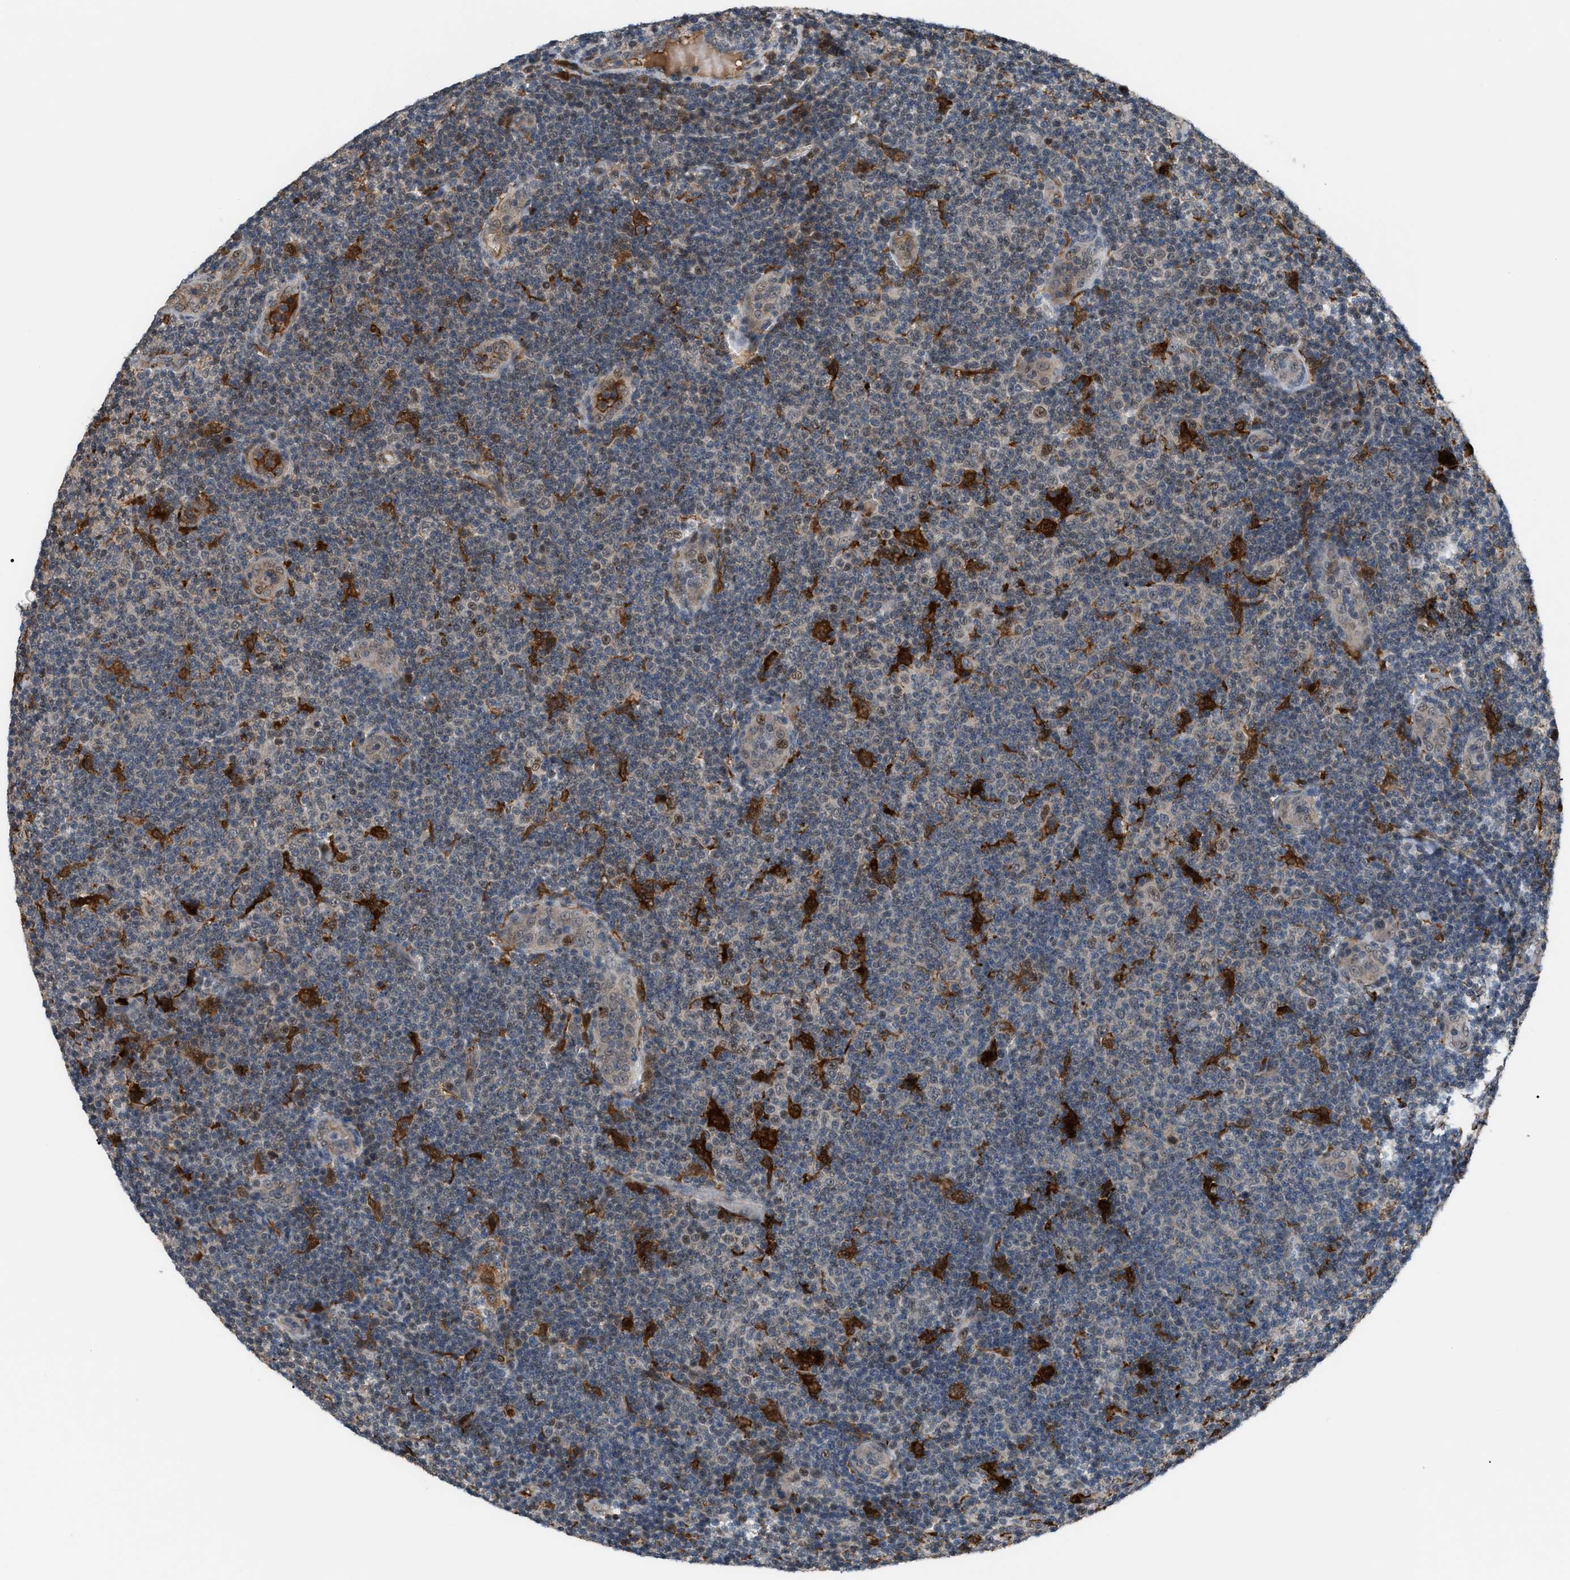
{"staining": {"intensity": "weak", "quantity": "25%-75%", "location": "cytoplasmic/membranous"}, "tissue": "lymphoma", "cell_type": "Tumor cells", "image_type": "cancer", "snomed": [{"axis": "morphology", "description": "Malignant lymphoma, non-Hodgkin's type, Low grade"}, {"axis": "topography", "description": "Lymph node"}], "caption": "Brown immunohistochemical staining in malignant lymphoma, non-Hodgkin's type (low-grade) reveals weak cytoplasmic/membranous staining in about 25%-75% of tumor cells. (DAB = brown stain, brightfield microscopy at high magnification).", "gene": "RFFL", "patient": {"sex": "male", "age": 83}}